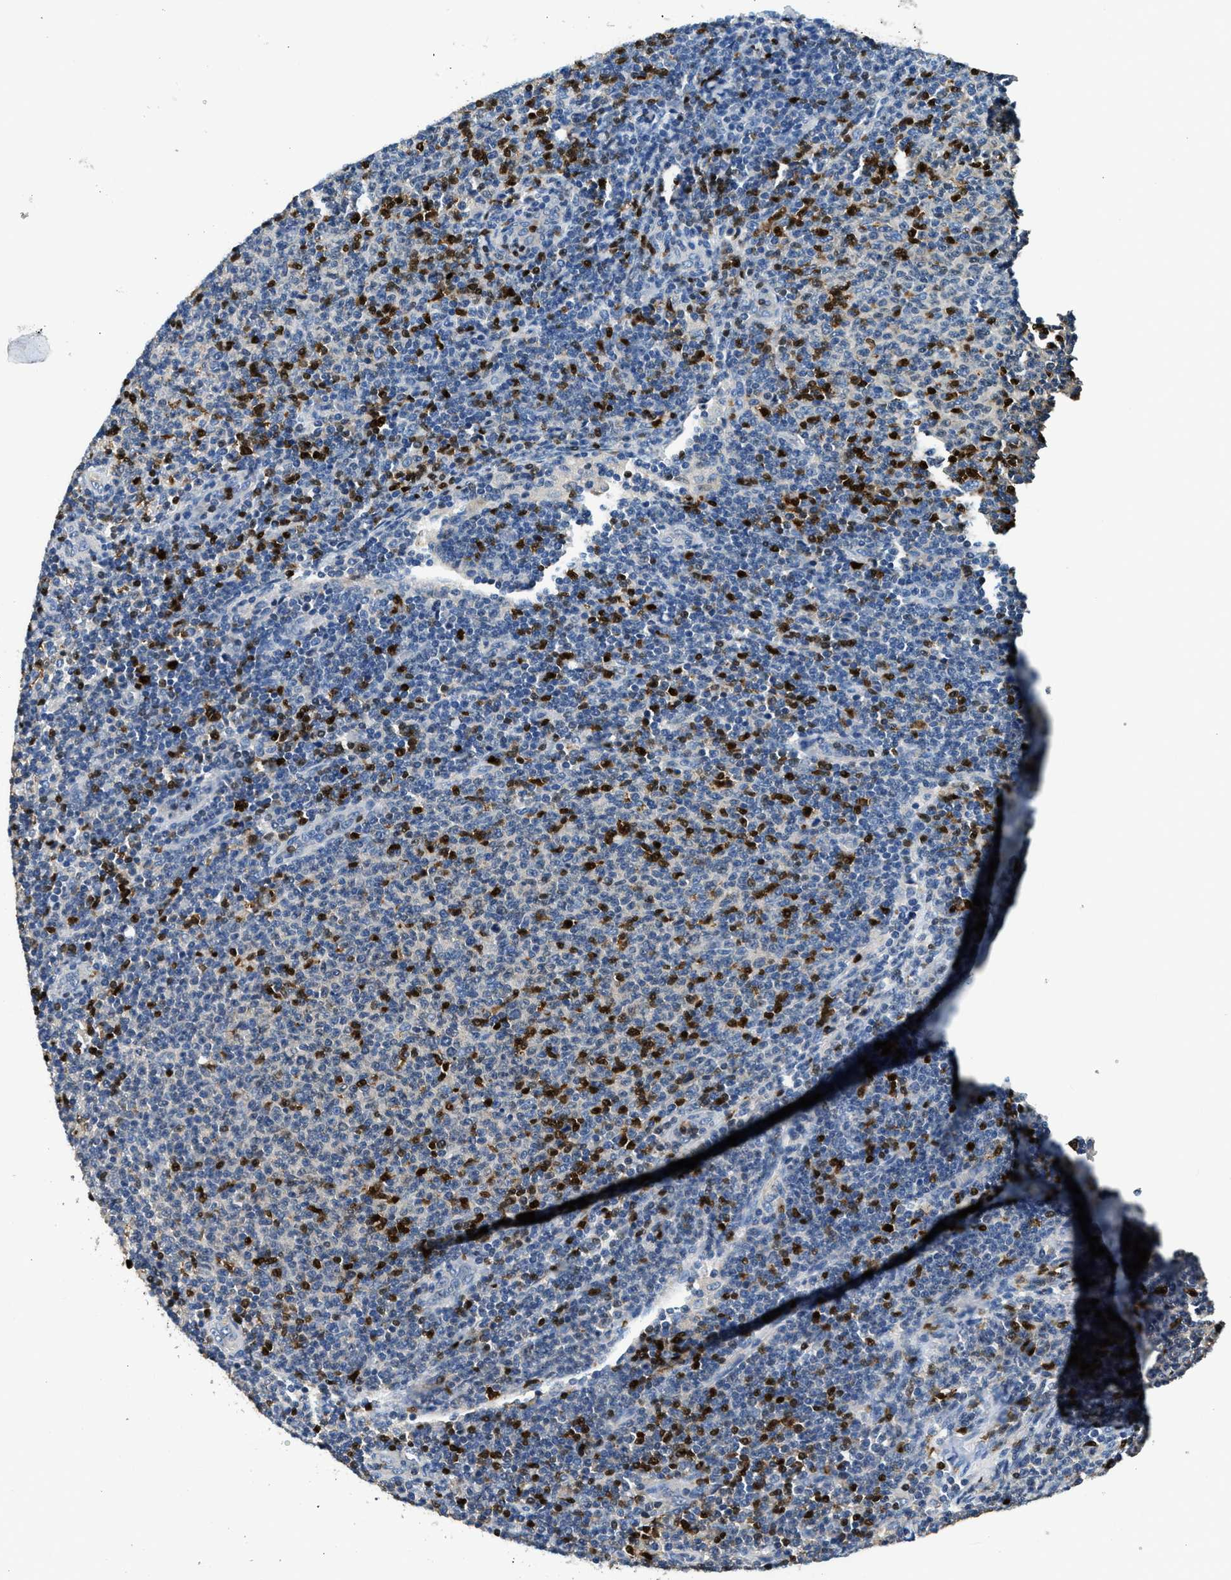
{"staining": {"intensity": "negative", "quantity": "none", "location": "none"}, "tissue": "lymphoma", "cell_type": "Tumor cells", "image_type": "cancer", "snomed": [{"axis": "morphology", "description": "Malignant lymphoma, non-Hodgkin's type, Low grade"}, {"axis": "topography", "description": "Lymph node"}], "caption": "The histopathology image demonstrates no staining of tumor cells in lymphoma.", "gene": "TOX", "patient": {"sex": "male", "age": 66}}